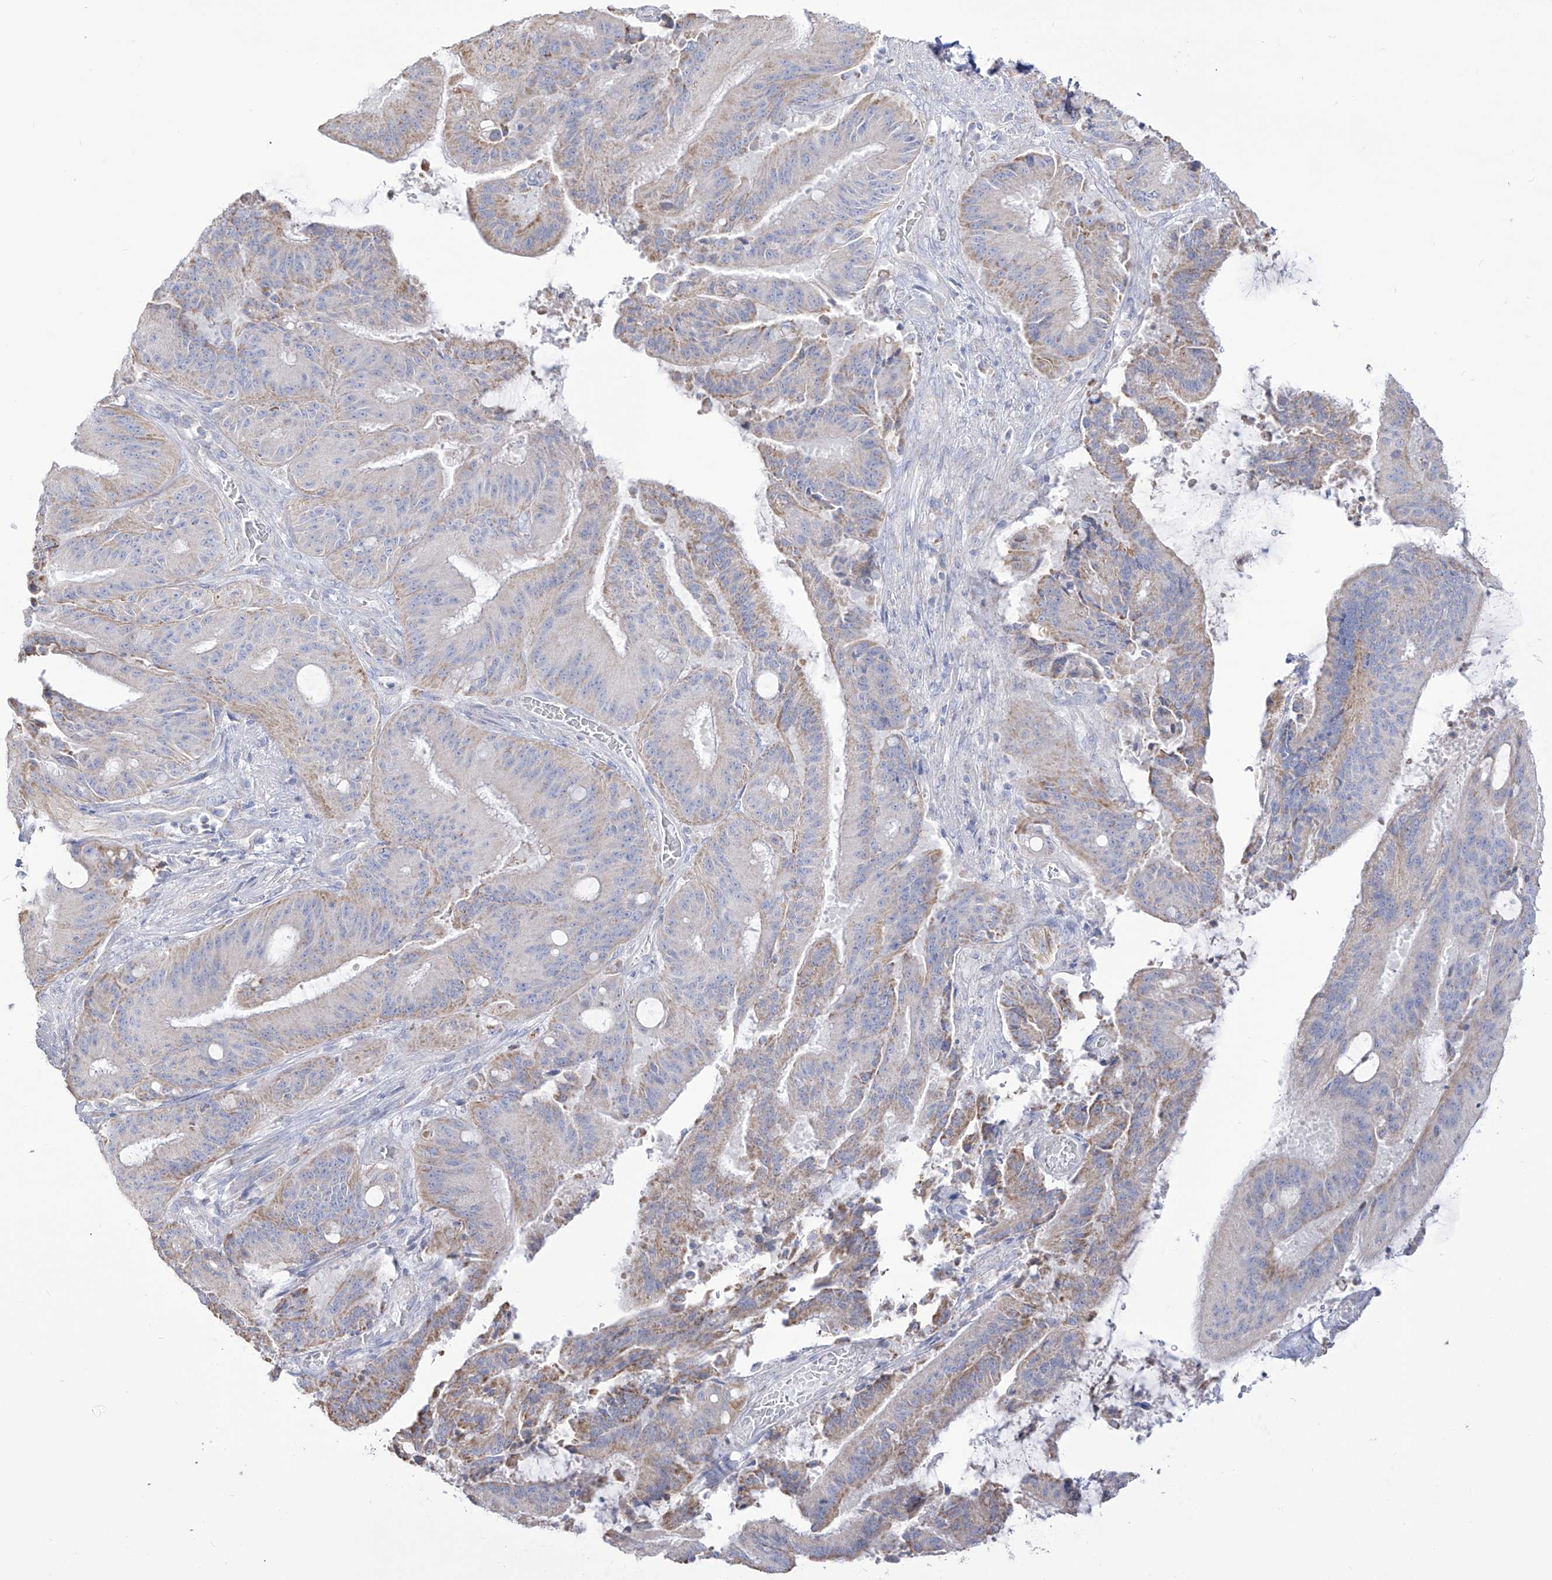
{"staining": {"intensity": "weak", "quantity": "25%-75%", "location": "cytoplasmic/membranous"}, "tissue": "liver cancer", "cell_type": "Tumor cells", "image_type": "cancer", "snomed": [{"axis": "morphology", "description": "Normal tissue, NOS"}, {"axis": "morphology", "description": "Cholangiocarcinoma"}, {"axis": "topography", "description": "Liver"}, {"axis": "topography", "description": "Peripheral nerve tissue"}], "caption": "Brown immunohistochemical staining in human liver cancer exhibits weak cytoplasmic/membranous staining in about 25%-75% of tumor cells. The staining was performed using DAB, with brown indicating positive protein expression. Nuclei are stained blue with hematoxylin.", "gene": "RCHY1", "patient": {"sex": "female", "age": 73}}